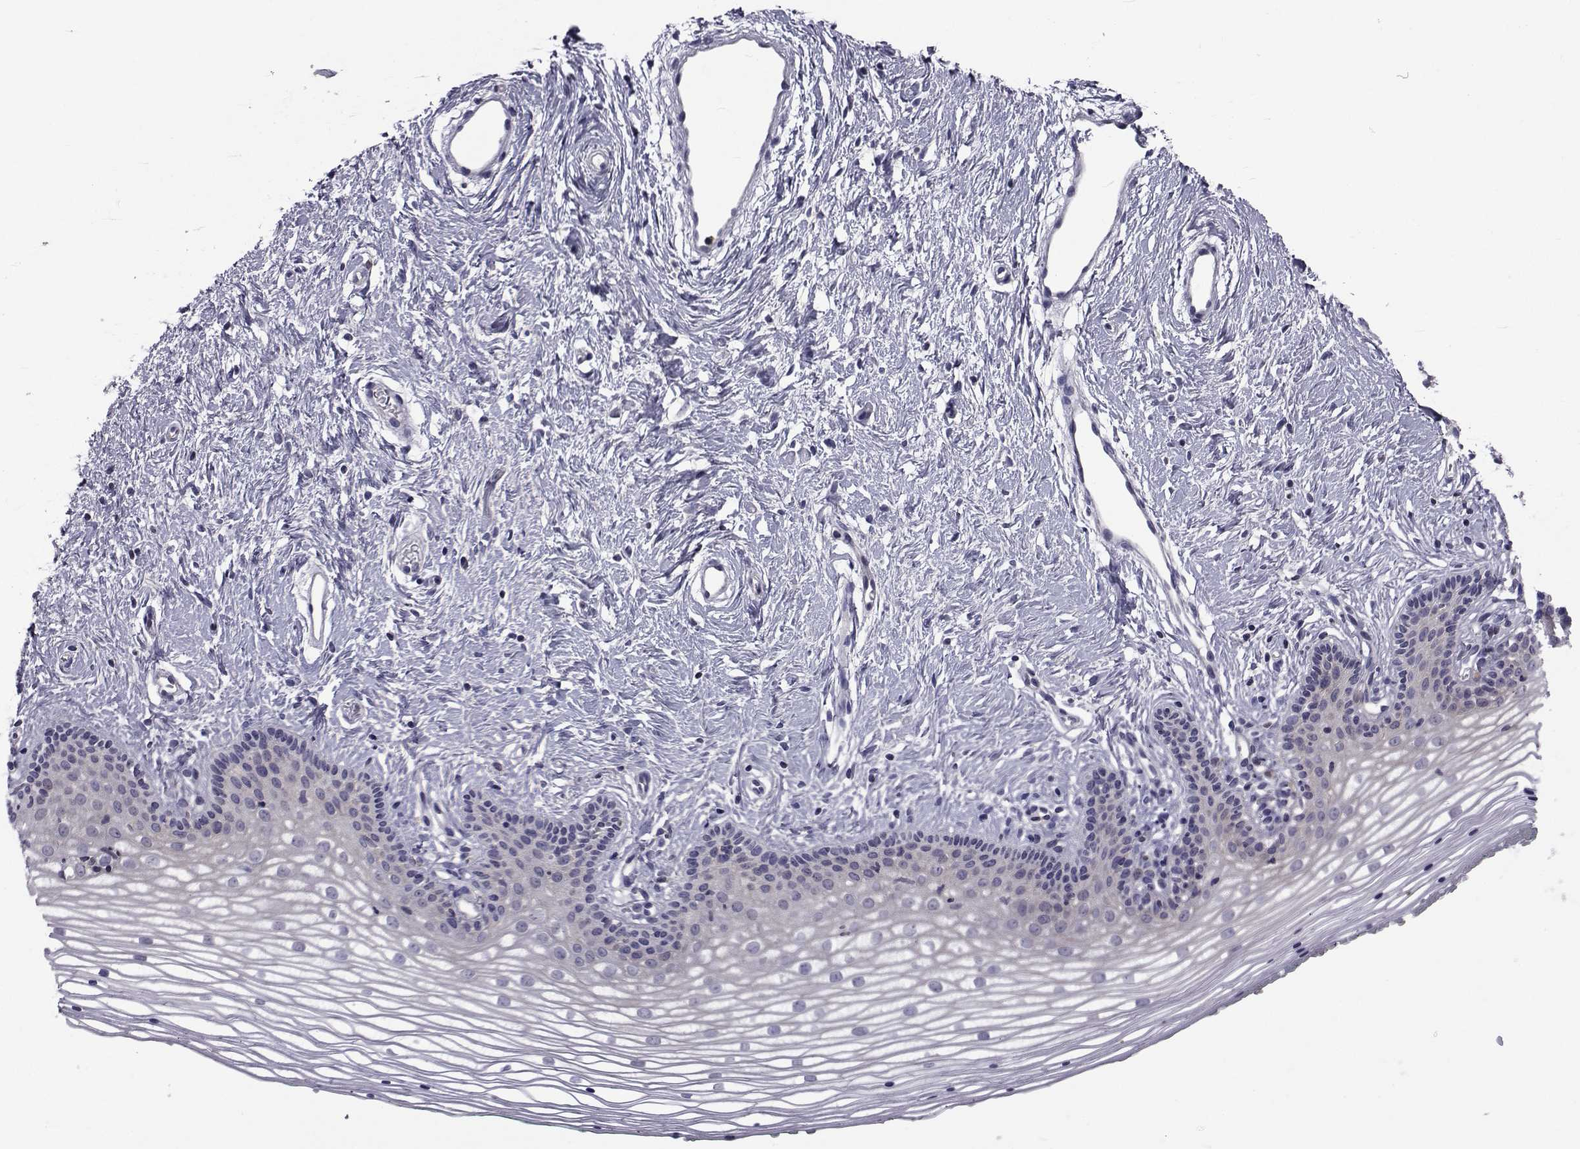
{"staining": {"intensity": "negative", "quantity": "none", "location": "none"}, "tissue": "vagina", "cell_type": "Squamous epithelial cells", "image_type": "normal", "snomed": [{"axis": "morphology", "description": "Normal tissue, NOS"}, {"axis": "topography", "description": "Vagina"}], "caption": "Immunohistochemical staining of benign human vagina reveals no significant positivity in squamous epithelial cells. (DAB IHC visualized using brightfield microscopy, high magnification).", "gene": "SLC30A10", "patient": {"sex": "female", "age": 36}}